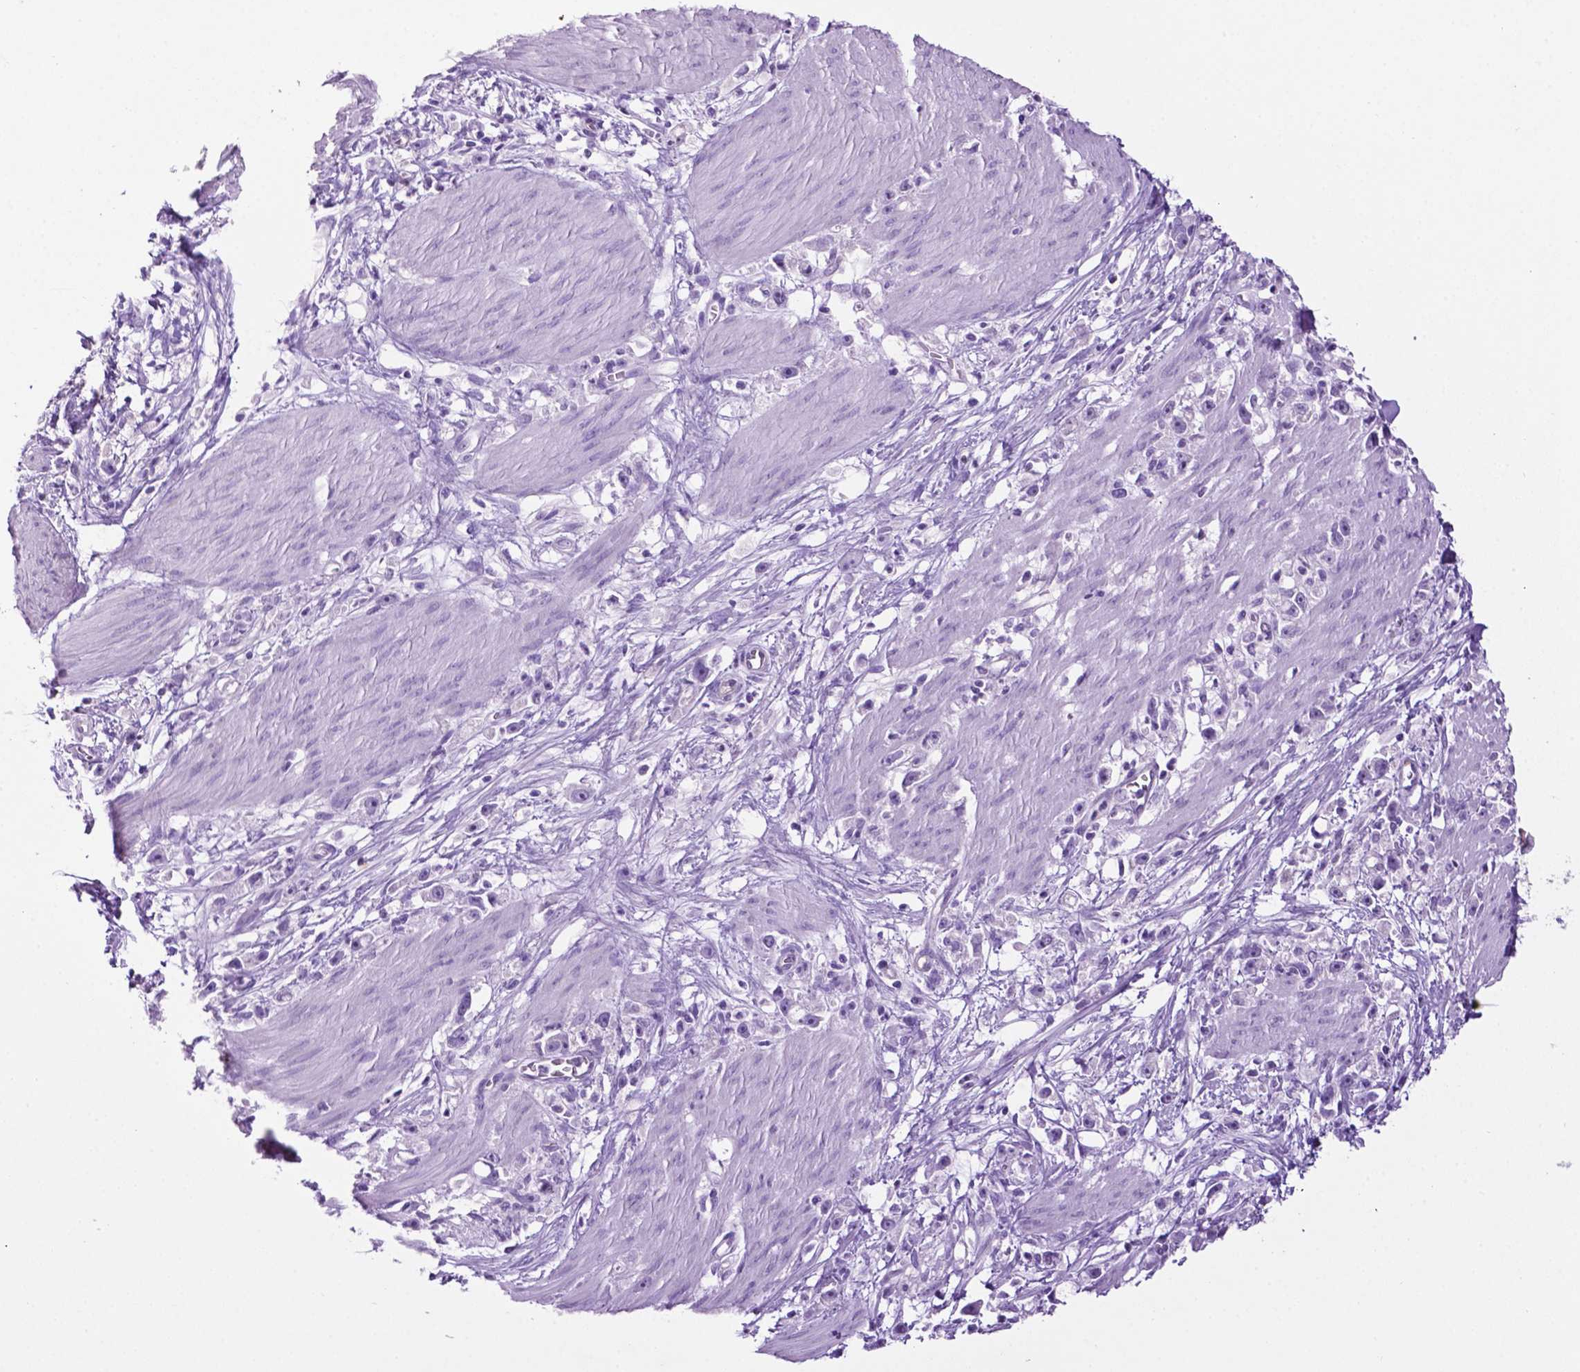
{"staining": {"intensity": "negative", "quantity": "none", "location": "none"}, "tissue": "stomach cancer", "cell_type": "Tumor cells", "image_type": "cancer", "snomed": [{"axis": "morphology", "description": "Adenocarcinoma, NOS"}, {"axis": "topography", "description": "Stomach"}], "caption": "High magnification brightfield microscopy of stomach cancer stained with DAB (3,3'-diaminobenzidine) (brown) and counterstained with hematoxylin (blue): tumor cells show no significant staining. (Immunohistochemistry (ihc), brightfield microscopy, high magnification).", "gene": "PHGR1", "patient": {"sex": "female", "age": 59}}